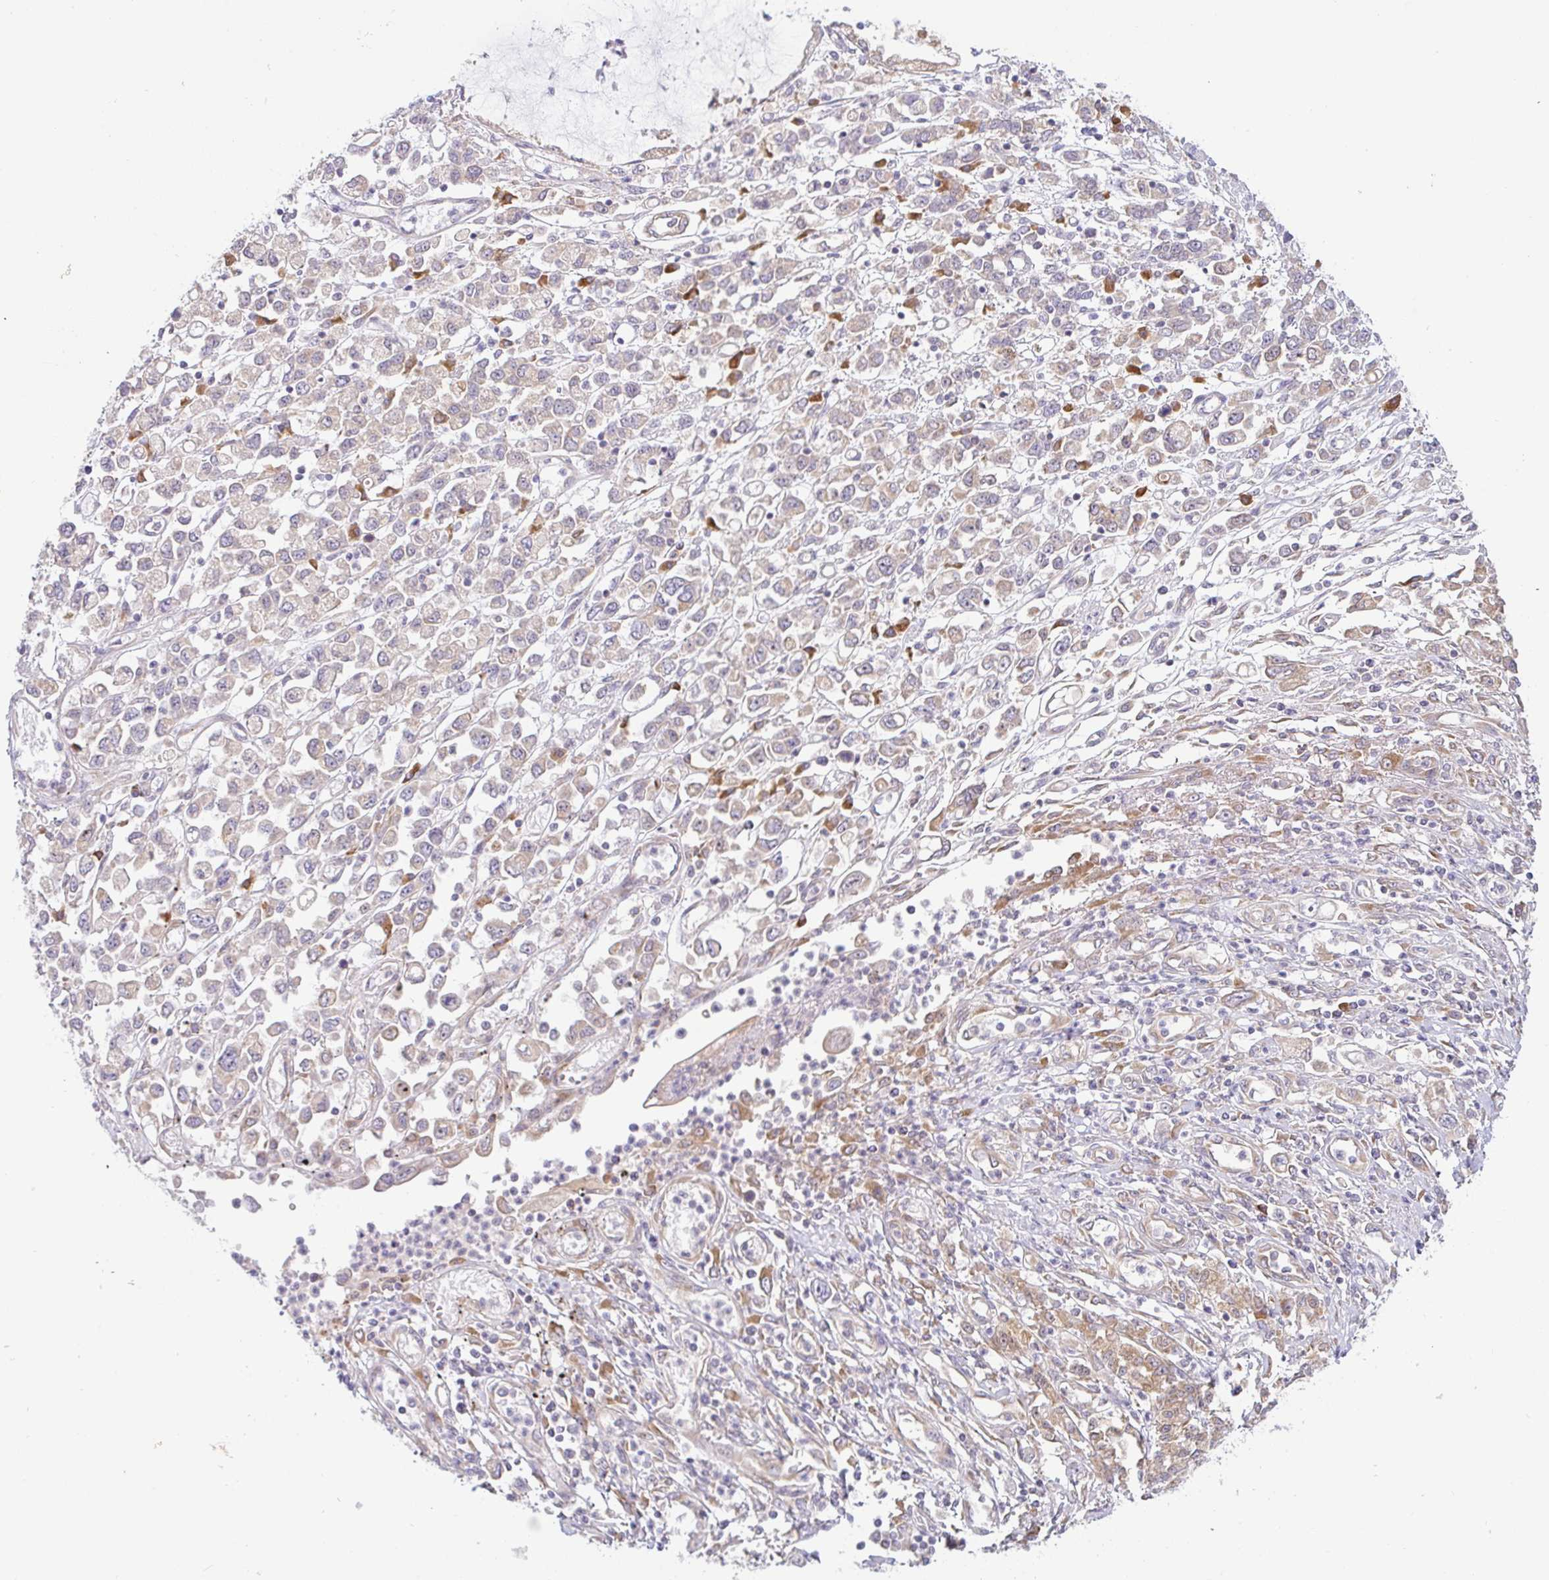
{"staining": {"intensity": "negative", "quantity": "none", "location": "none"}, "tissue": "stomach cancer", "cell_type": "Tumor cells", "image_type": "cancer", "snomed": [{"axis": "morphology", "description": "Adenocarcinoma, NOS"}, {"axis": "topography", "description": "Stomach"}], "caption": "A histopathology image of human adenocarcinoma (stomach) is negative for staining in tumor cells.", "gene": "DERL2", "patient": {"sex": "female", "age": 76}}